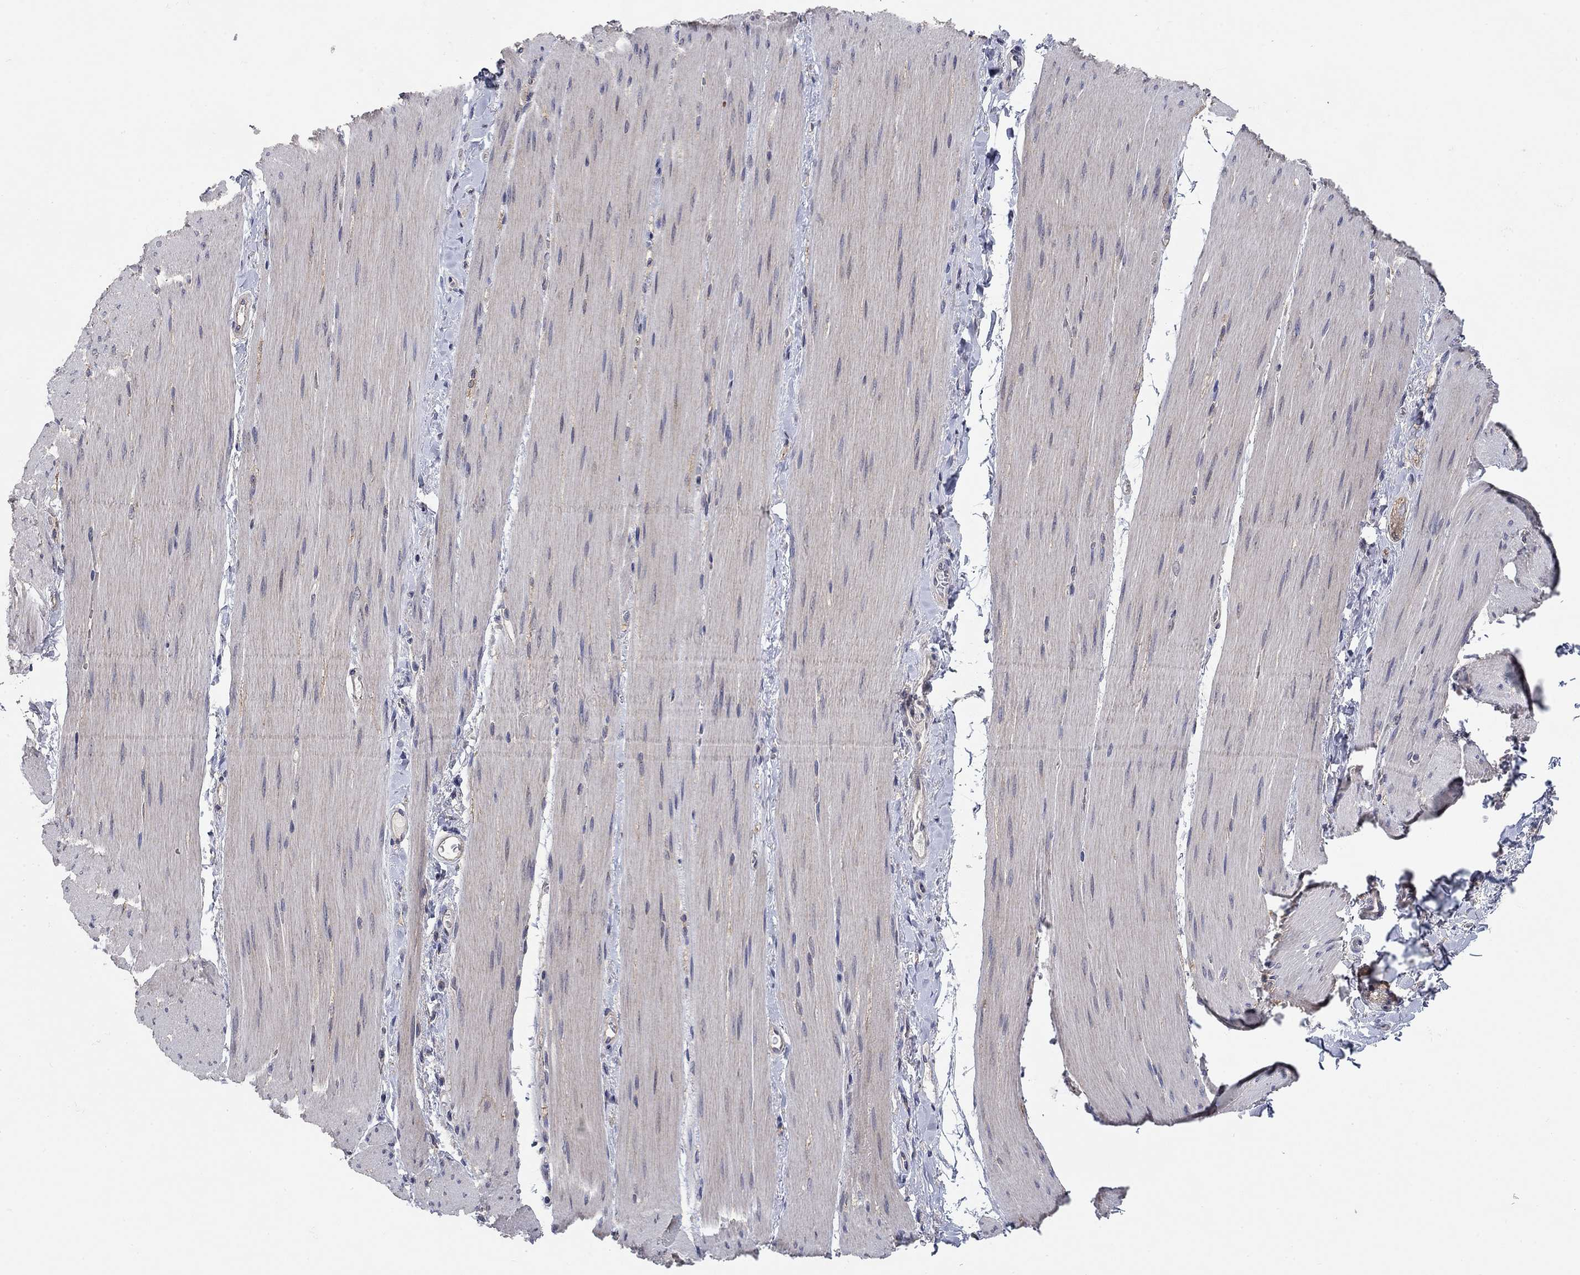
{"staining": {"intensity": "negative", "quantity": "none", "location": "none"}, "tissue": "soft tissue", "cell_type": "Fibroblasts", "image_type": "normal", "snomed": [{"axis": "morphology", "description": "Normal tissue, NOS"}, {"axis": "topography", "description": "Smooth muscle"}, {"axis": "topography", "description": "Duodenum"}, {"axis": "topography", "description": "Peripheral nerve tissue"}], "caption": "Fibroblasts show no significant protein expression in benign soft tissue. The staining was performed using DAB to visualize the protein expression in brown, while the nuclei were stained in blue with hematoxylin (Magnification: 20x).", "gene": "WASF3", "patient": {"sex": "female", "age": 61}}